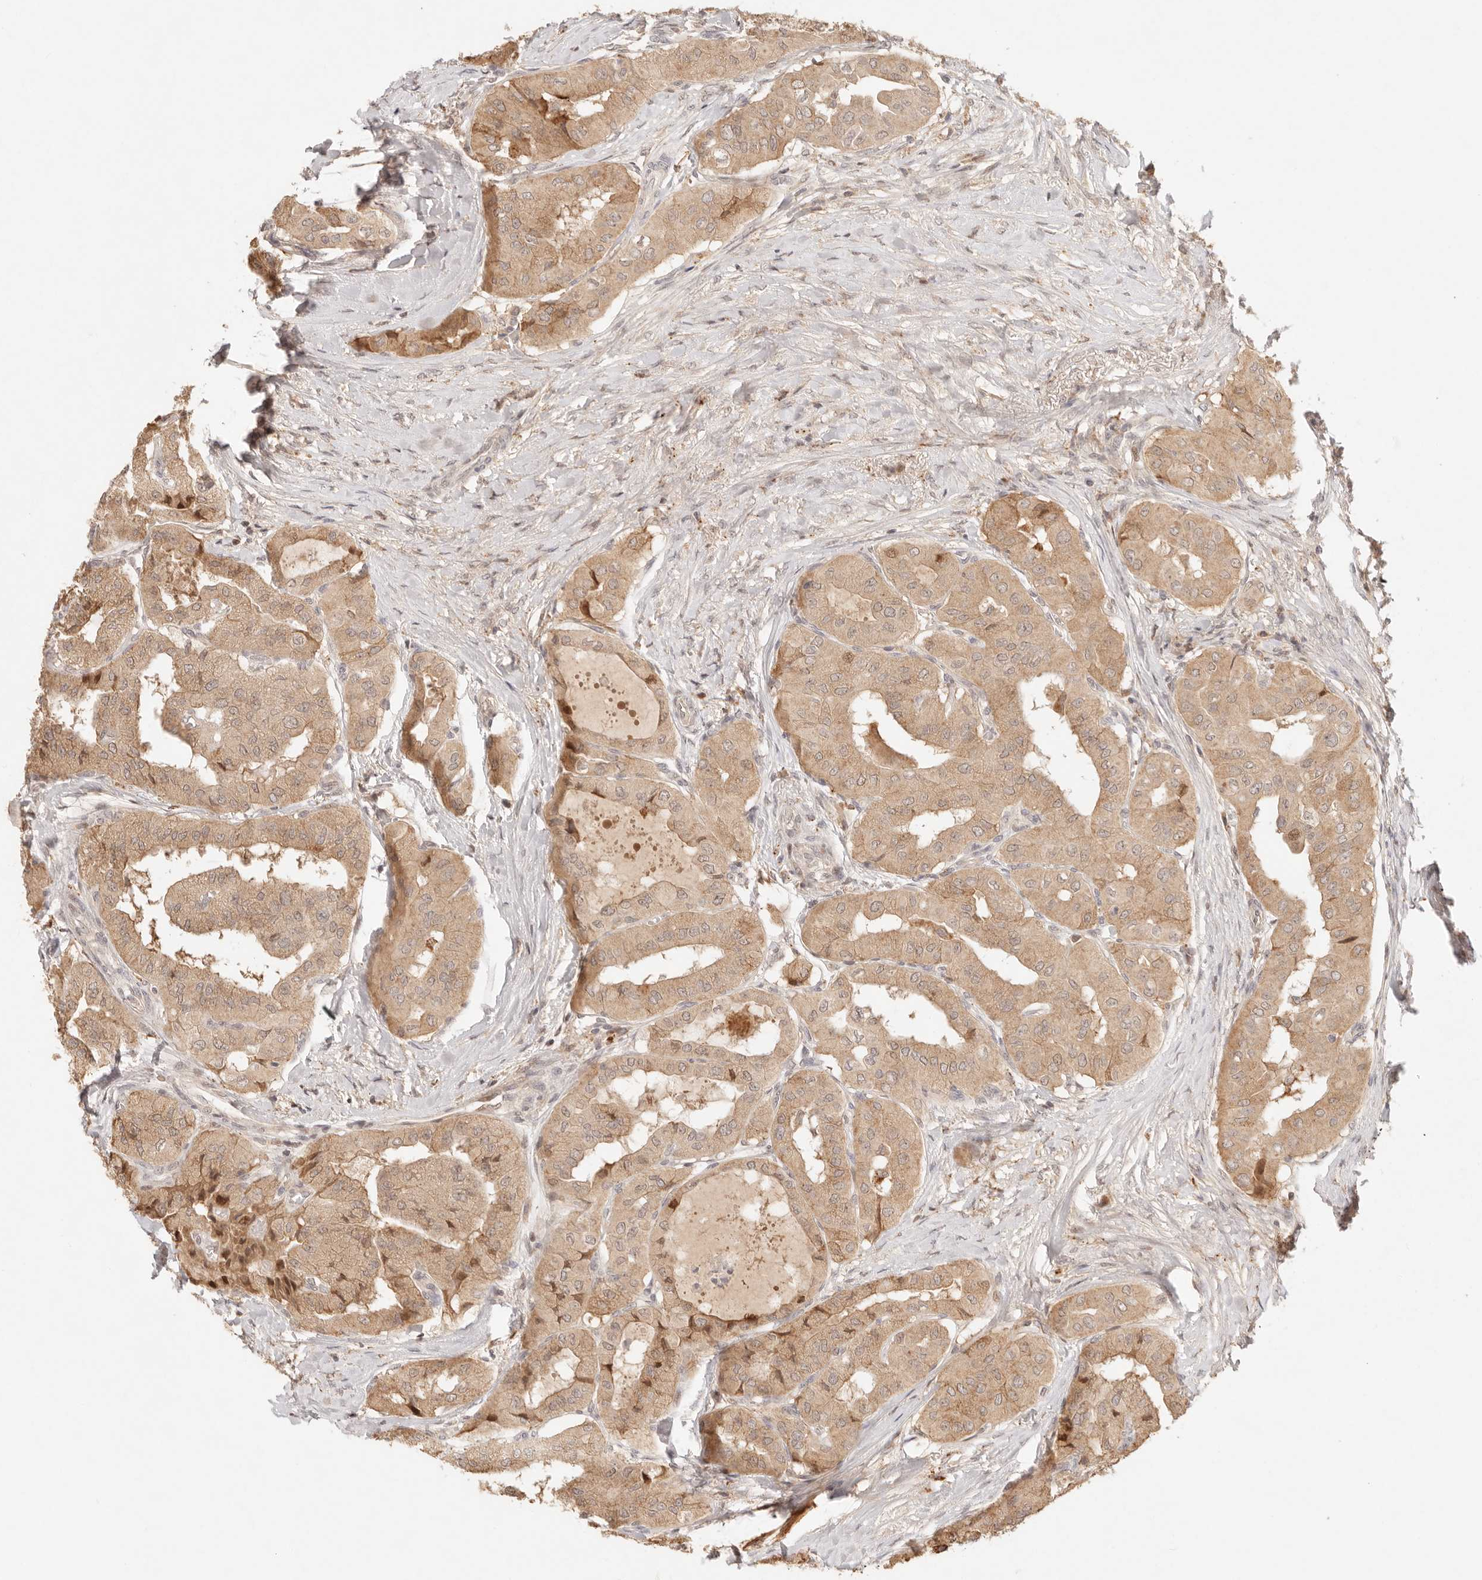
{"staining": {"intensity": "moderate", "quantity": ">75%", "location": "cytoplasmic/membranous,nuclear"}, "tissue": "thyroid cancer", "cell_type": "Tumor cells", "image_type": "cancer", "snomed": [{"axis": "morphology", "description": "Papillary adenocarcinoma, NOS"}, {"axis": "topography", "description": "Thyroid gland"}], "caption": "Human papillary adenocarcinoma (thyroid) stained with a protein marker shows moderate staining in tumor cells.", "gene": "PHLDA3", "patient": {"sex": "female", "age": 59}}